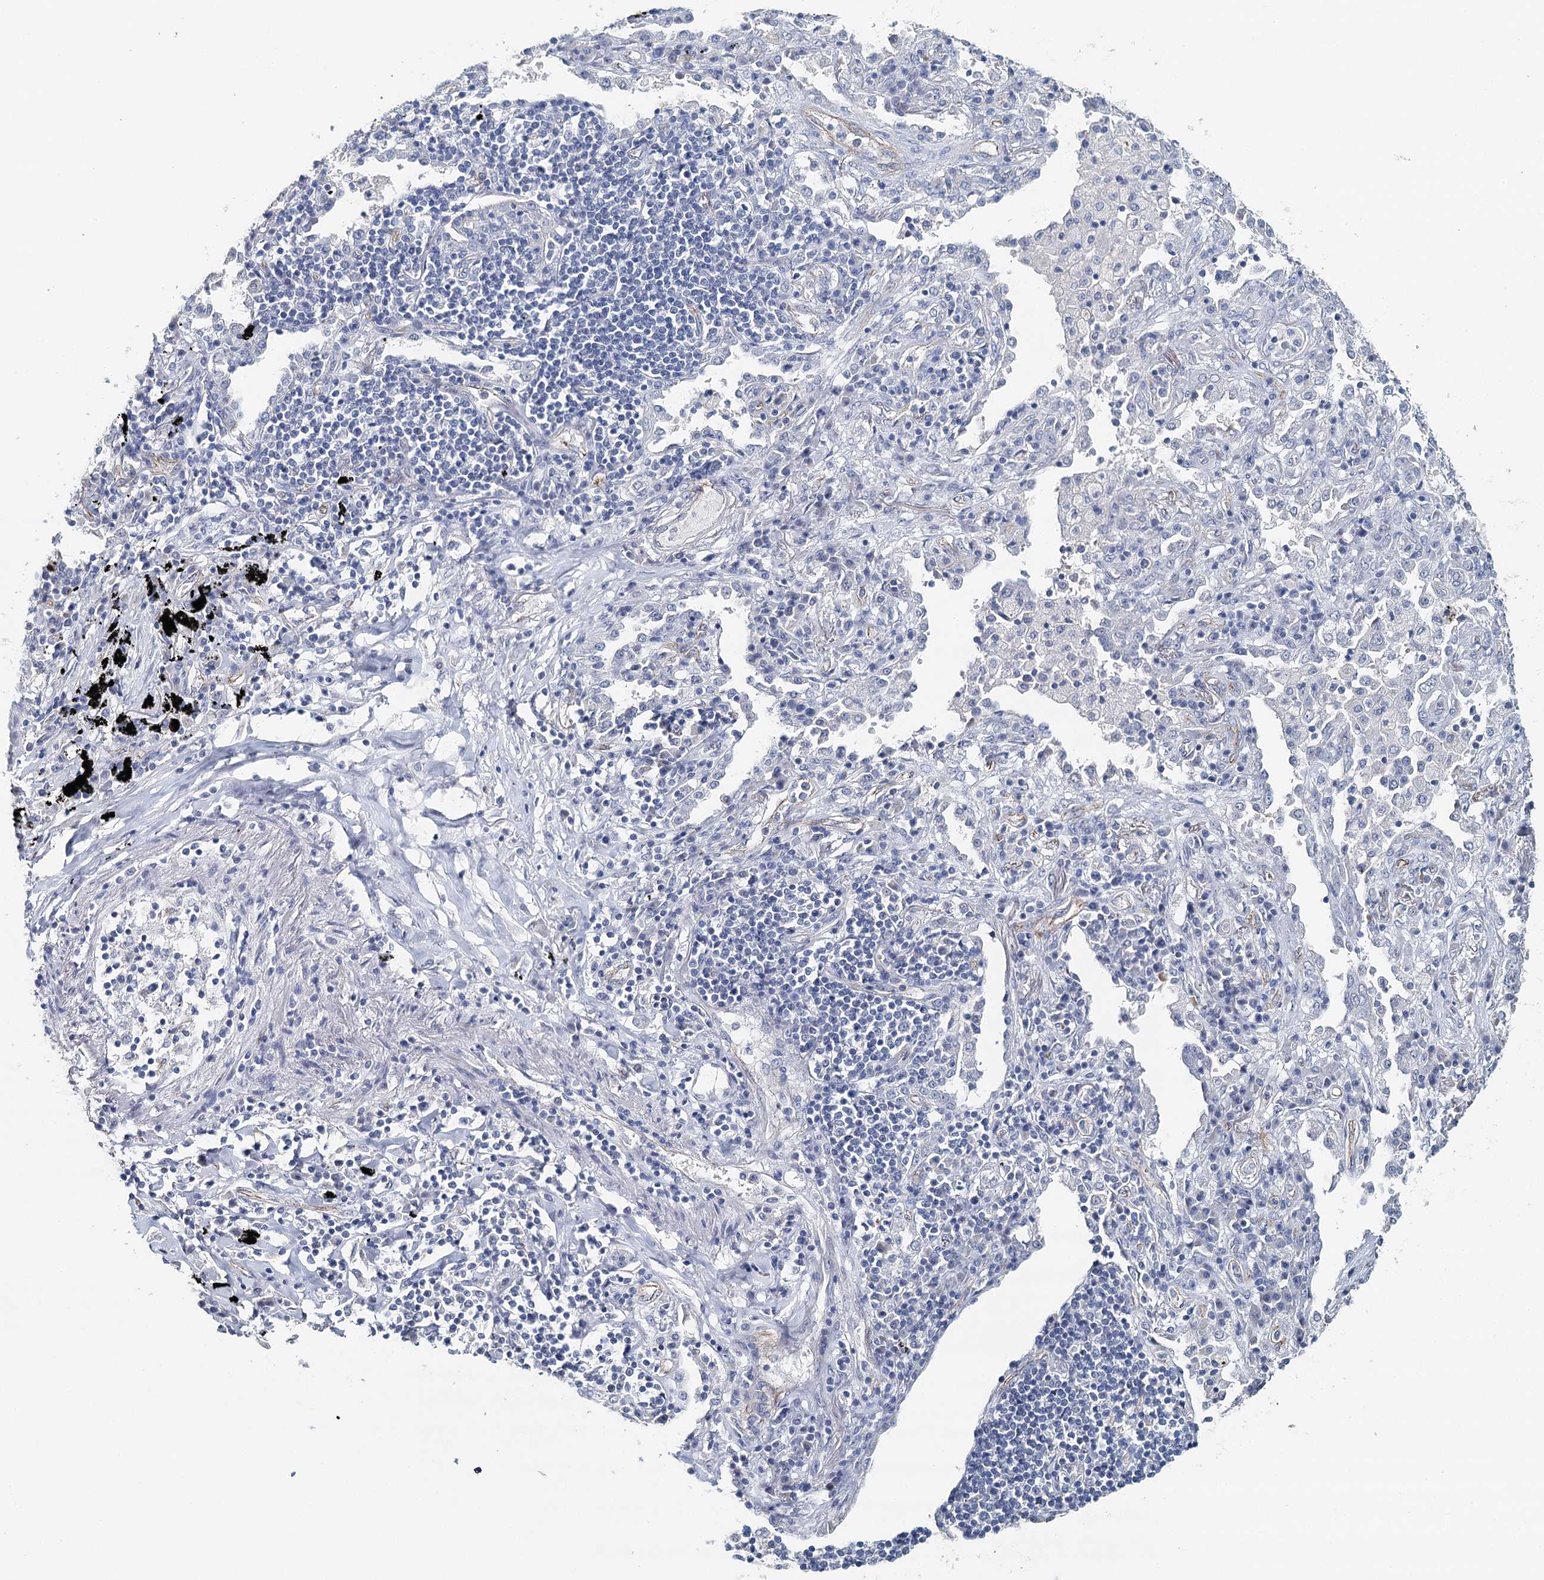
{"staining": {"intensity": "negative", "quantity": "none", "location": "none"}, "tissue": "lung cancer", "cell_type": "Tumor cells", "image_type": "cancer", "snomed": [{"axis": "morphology", "description": "Squamous cell carcinoma, NOS"}, {"axis": "topography", "description": "Lung"}], "caption": "IHC photomicrograph of neoplastic tissue: lung cancer stained with DAB displays no significant protein positivity in tumor cells.", "gene": "SYNPO", "patient": {"sex": "female", "age": 63}}